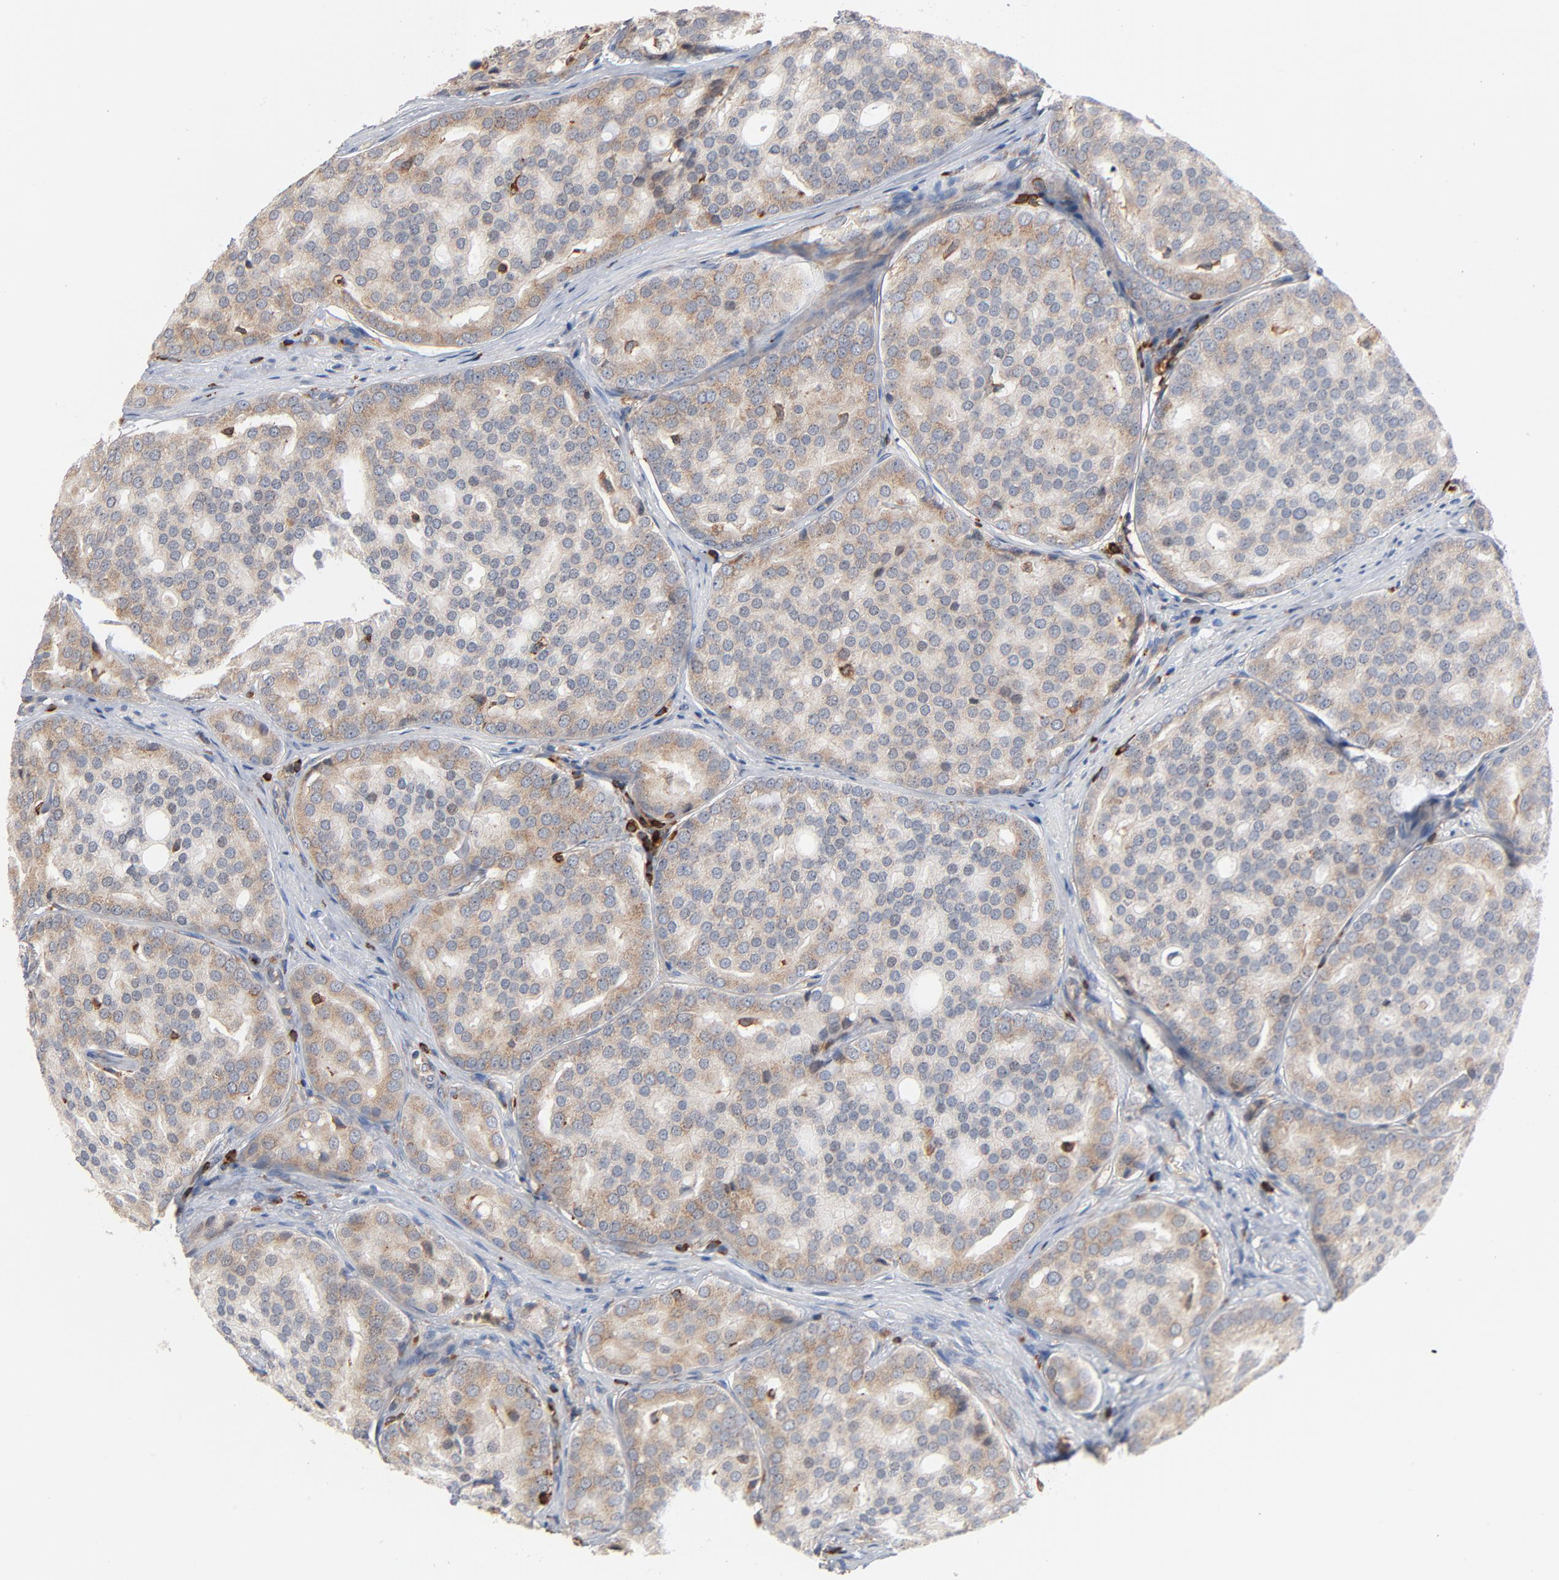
{"staining": {"intensity": "weak", "quantity": ">75%", "location": "cytoplasmic/membranous"}, "tissue": "prostate cancer", "cell_type": "Tumor cells", "image_type": "cancer", "snomed": [{"axis": "morphology", "description": "Adenocarcinoma, High grade"}, {"axis": "topography", "description": "Prostate"}], "caption": "A high-resolution histopathology image shows immunohistochemistry staining of prostate adenocarcinoma (high-grade), which displays weak cytoplasmic/membranous expression in approximately >75% of tumor cells.", "gene": "SH3KBP1", "patient": {"sex": "male", "age": 64}}